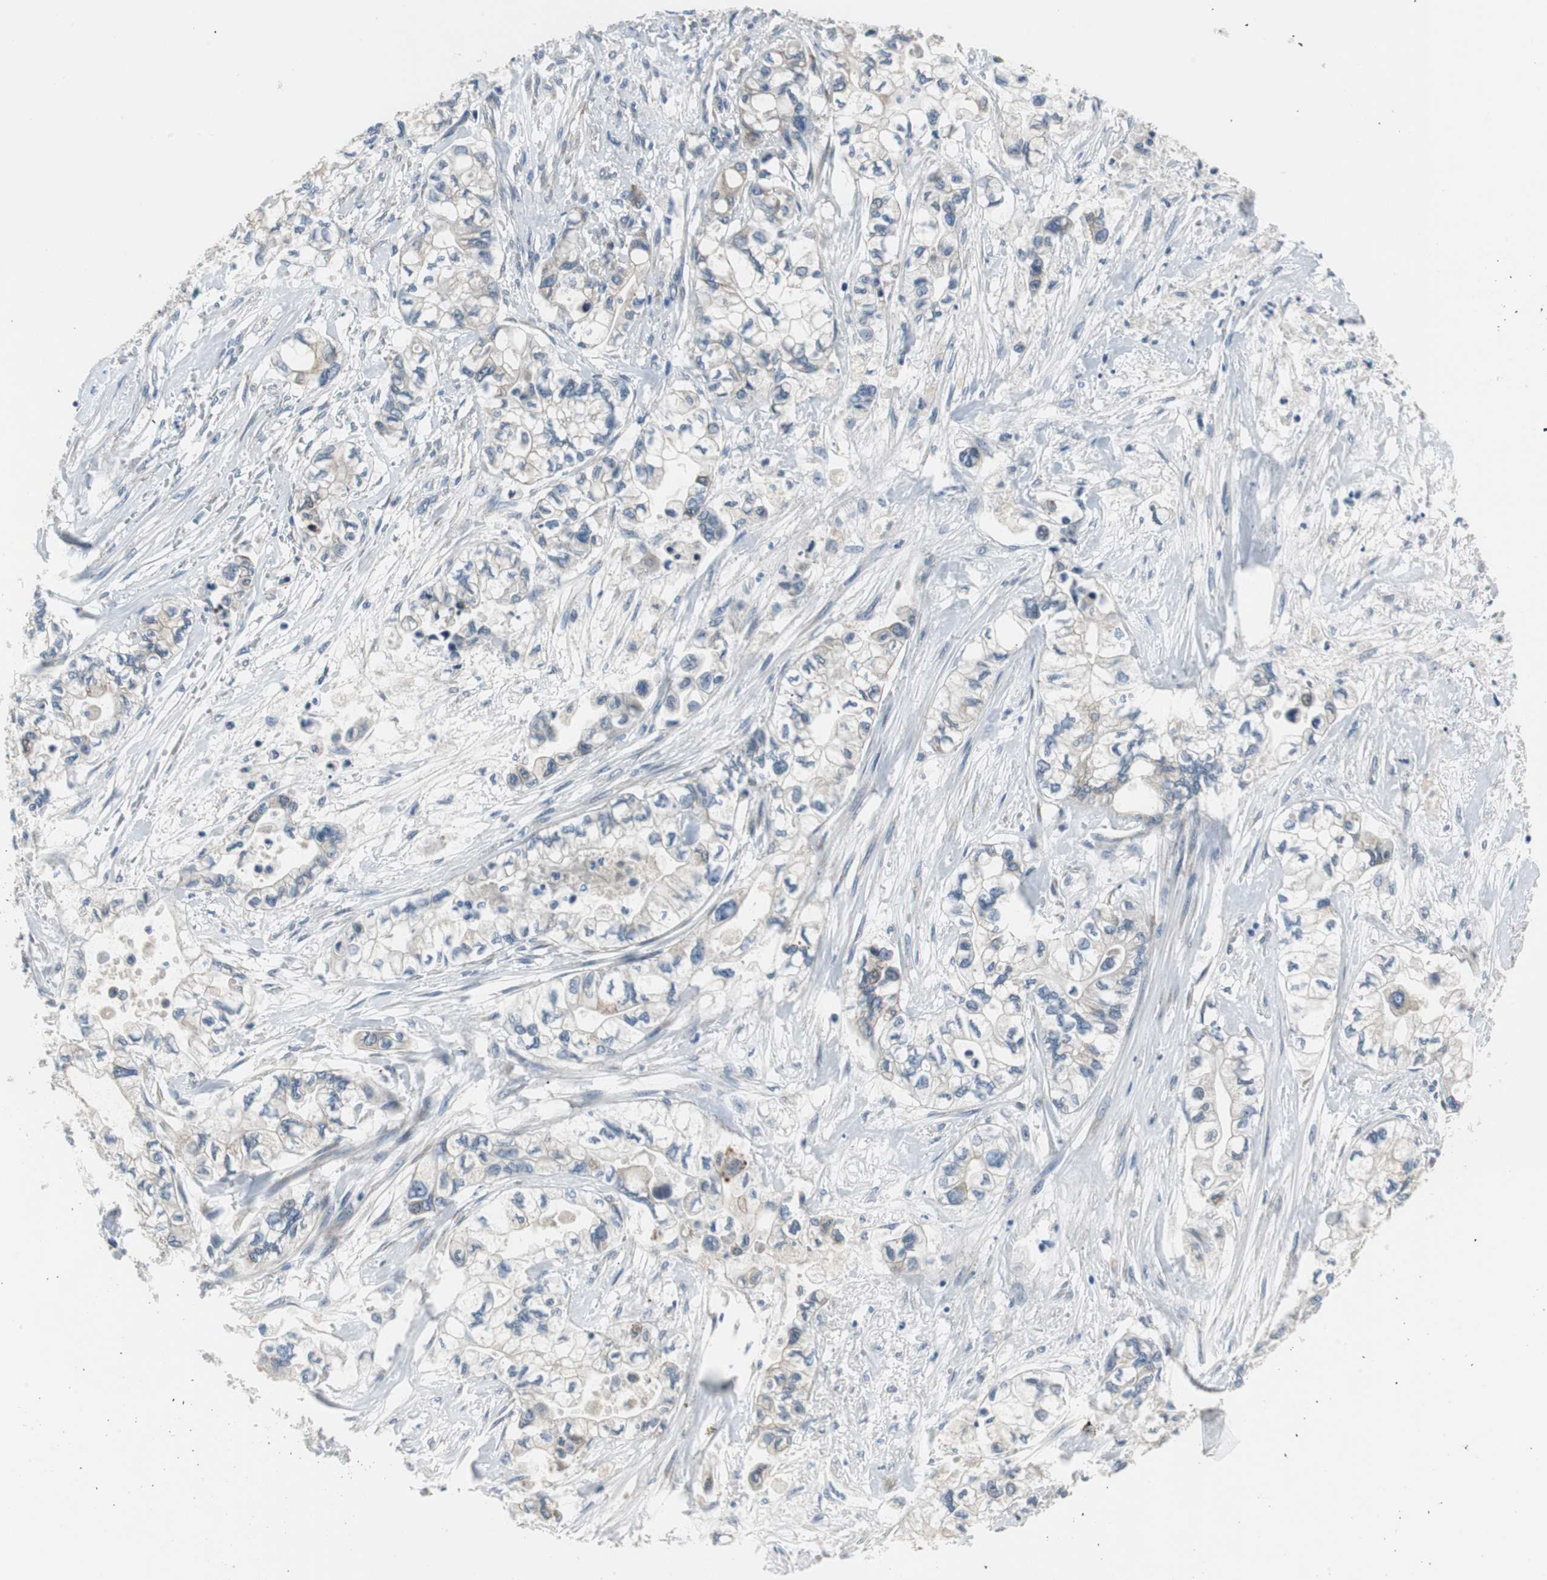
{"staining": {"intensity": "weak", "quantity": "25%-75%", "location": "cytoplasmic/membranous"}, "tissue": "pancreatic cancer", "cell_type": "Tumor cells", "image_type": "cancer", "snomed": [{"axis": "morphology", "description": "Adenocarcinoma, NOS"}, {"axis": "topography", "description": "Pancreas"}], "caption": "IHC micrograph of adenocarcinoma (pancreatic) stained for a protein (brown), which exhibits low levels of weak cytoplasmic/membranous expression in about 25%-75% of tumor cells.", "gene": "PLAA", "patient": {"sex": "male", "age": 79}}